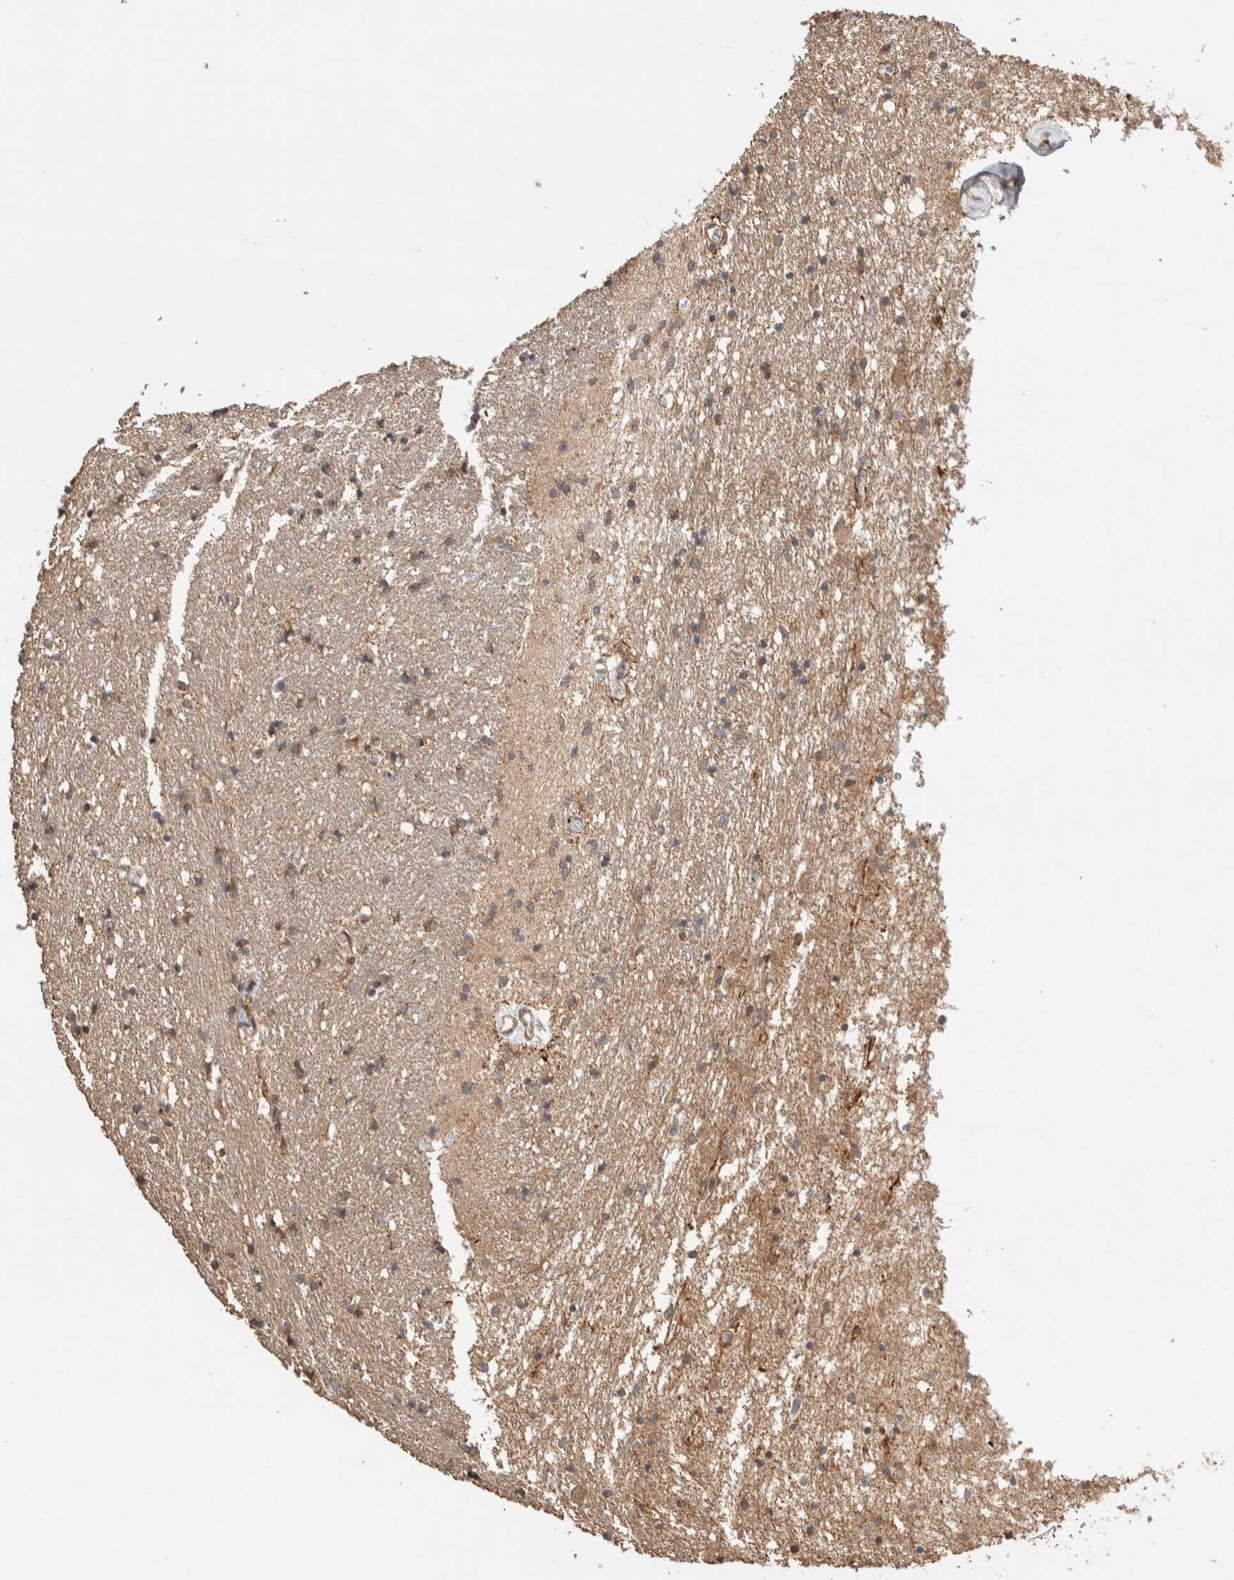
{"staining": {"intensity": "weak", "quantity": ">75%", "location": "cytoplasmic/membranous"}, "tissue": "caudate", "cell_type": "Glial cells", "image_type": "normal", "snomed": [{"axis": "morphology", "description": "Normal tissue, NOS"}, {"axis": "topography", "description": "Lateral ventricle wall"}], "caption": "Immunohistochemical staining of unremarkable human caudate reveals >75% levels of weak cytoplasmic/membranous protein expression in approximately >75% of glial cells.", "gene": "PRDM15", "patient": {"sex": "female", "age": 54}}